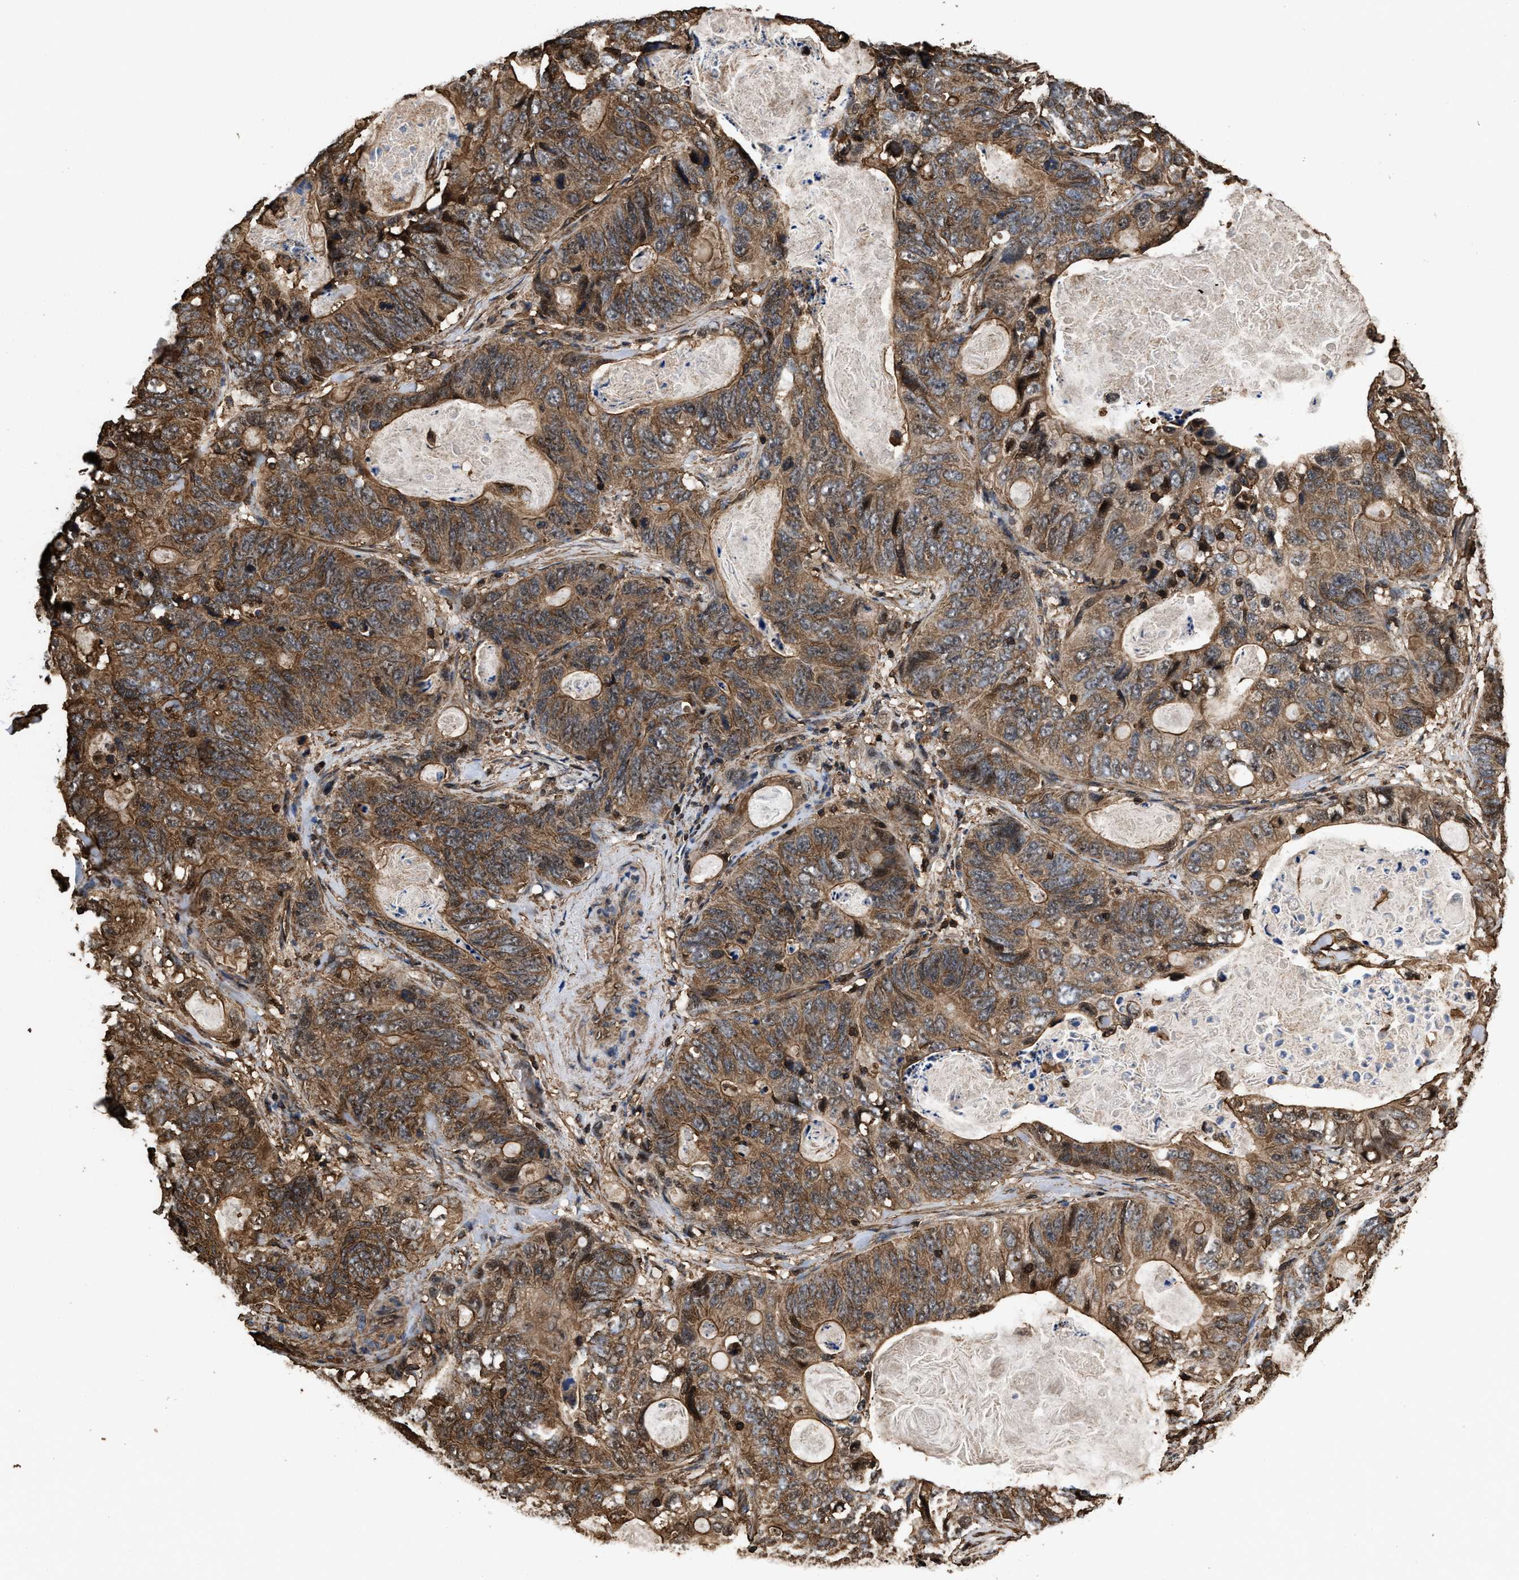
{"staining": {"intensity": "moderate", "quantity": ">75%", "location": "cytoplasmic/membranous"}, "tissue": "stomach cancer", "cell_type": "Tumor cells", "image_type": "cancer", "snomed": [{"axis": "morphology", "description": "Normal tissue, NOS"}, {"axis": "morphology", "description": "Adenocarcinoma, NOS"}, {"axis": "topography", "description": "Stomach"}], "caption": "Immunohistochemical staining of human stomach adenocarcinoma demonstrates moderate cytoplasmic/membranous protein positivity in about >75% of tumor cells.", "gene": "KBTBD2", "patient": {"sex": "female", "age": 89}}